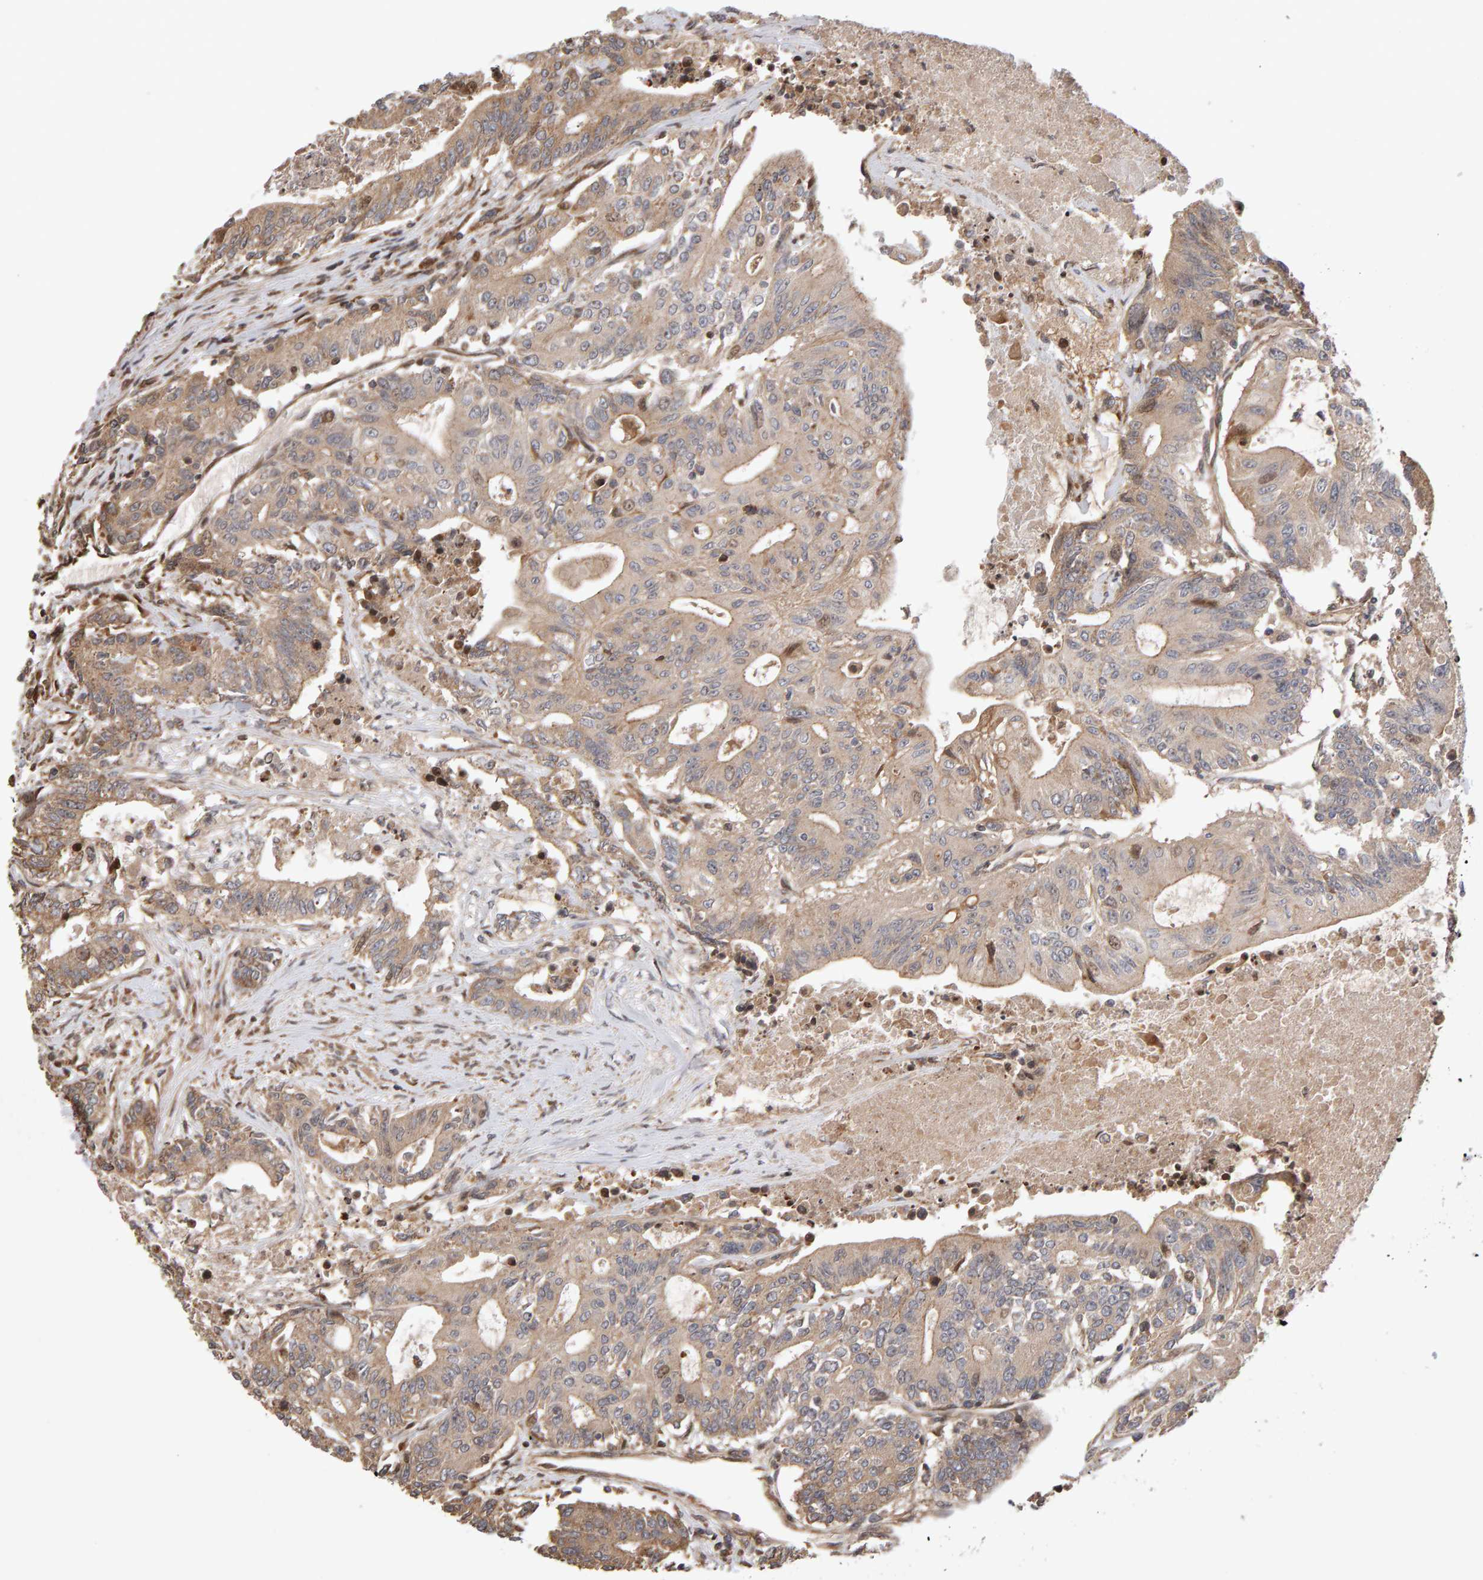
{"staining": {"intensity": "weak", "quantity": ">75%", "location": "cytoplasmic/membranous"}, "tissue": "colorectal cancer", "cell_type": "Tumor cells", "image_type": "cancer", "snomed": [{"axis": "morphology", "description": "Adenocarcinoma, NOS"}, {"axis": "topography", "description": "Colon"}], "caption": "Weak cytoplasmic/membranous positivity is seen in about >75% of tumor cells in adenocarcinoma (colorectal).", "gene": "LZTS1", "patient": {"sex": "female", "age": 77}}